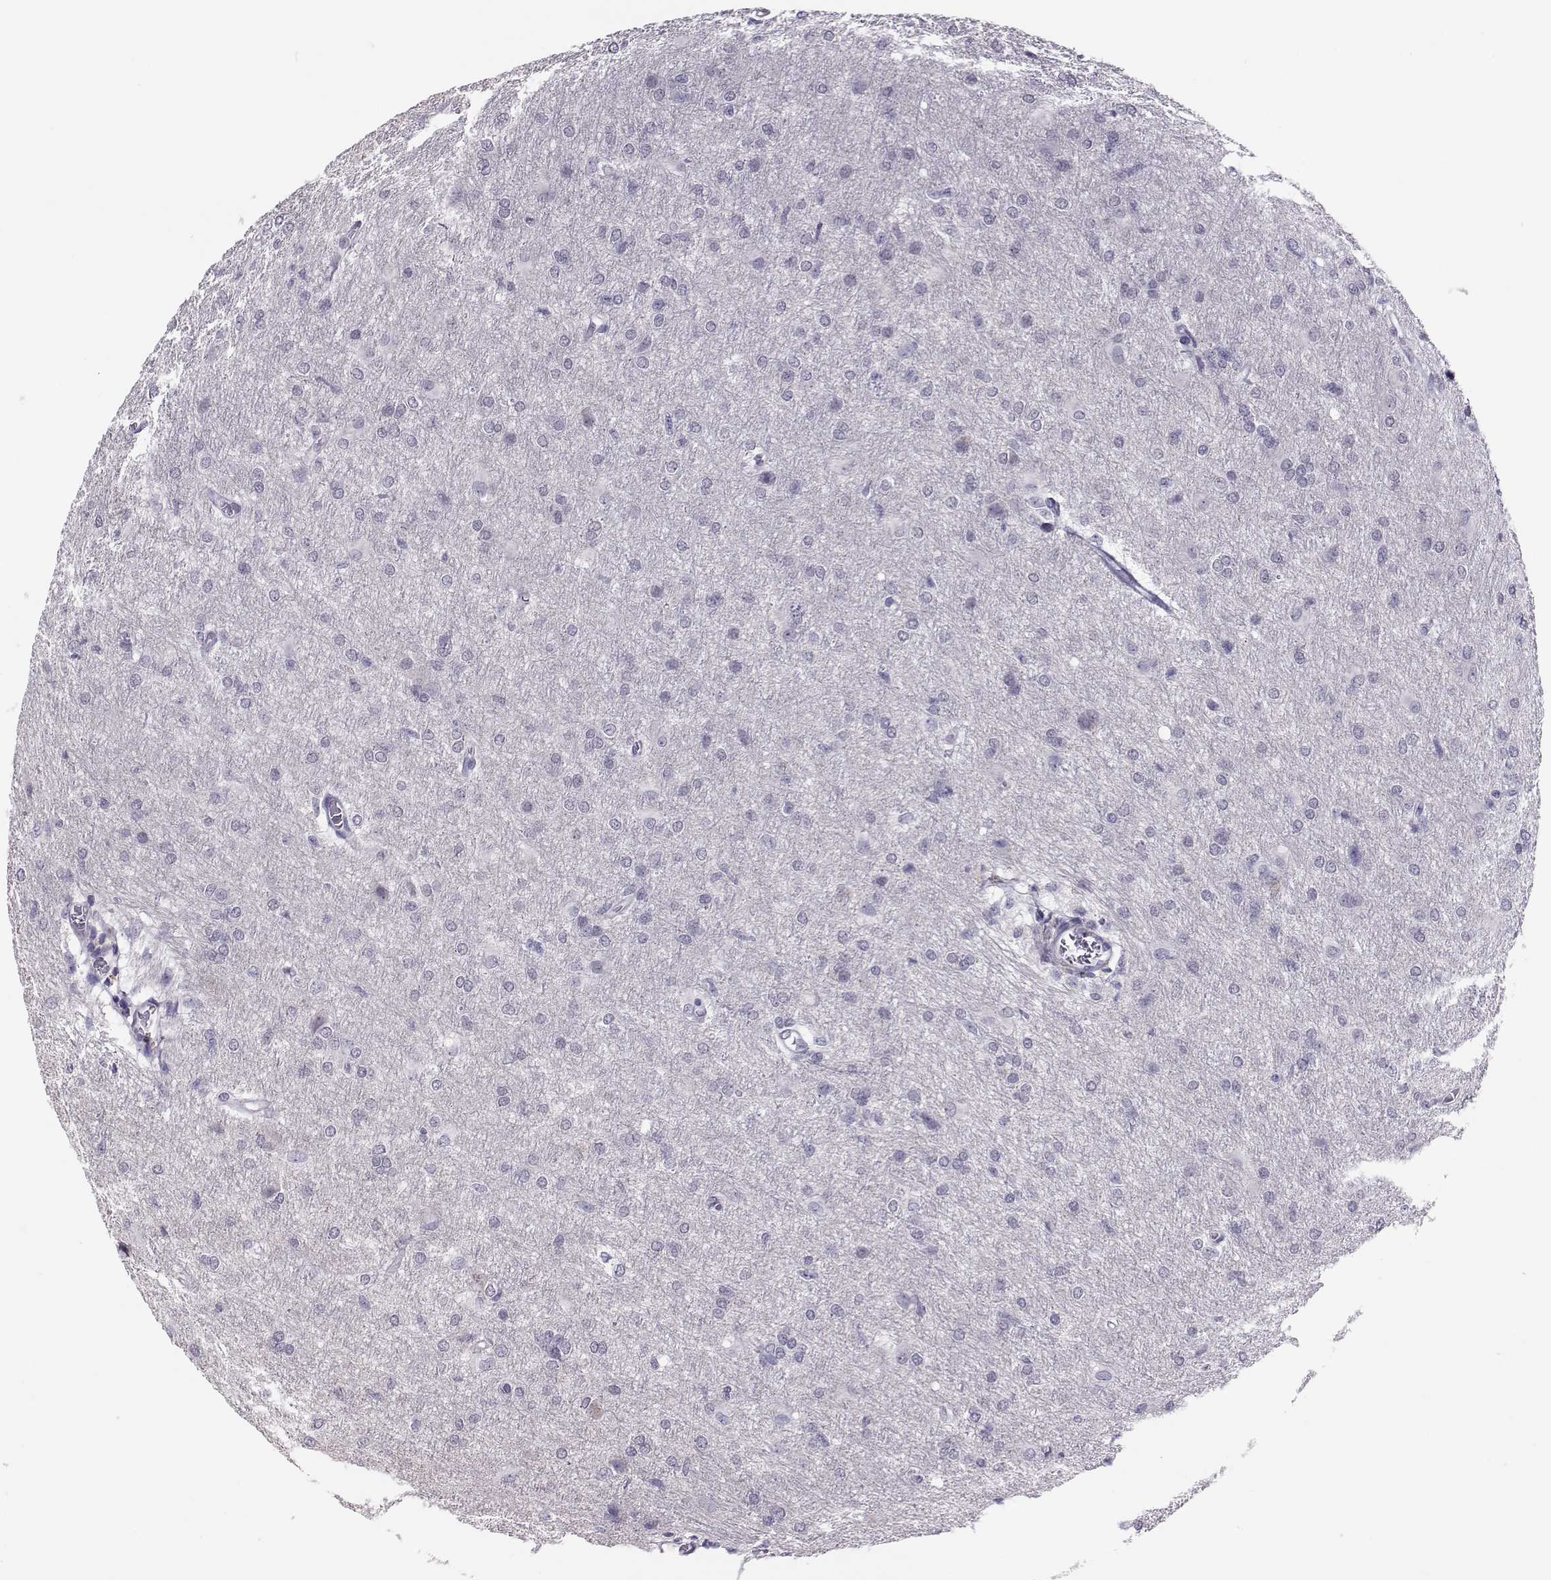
{"staining": {"intensity": "negative", "quantity": "none", "location": "none"}, "tissue": "glioma", "cell_type": "Tumor cells", "image_type": "cancer", "snomed": [{"axis": "morphology", "description": "Glioma, malignant, High grade"}, {"axis": "topography", "description": "Brain"}], "caption": "Image shows no significant protein positivity in tumor cells of high-grade glioma (malignant).", "gene": "DNAAF1", "patient": {"sex": "male", "age": 68}}